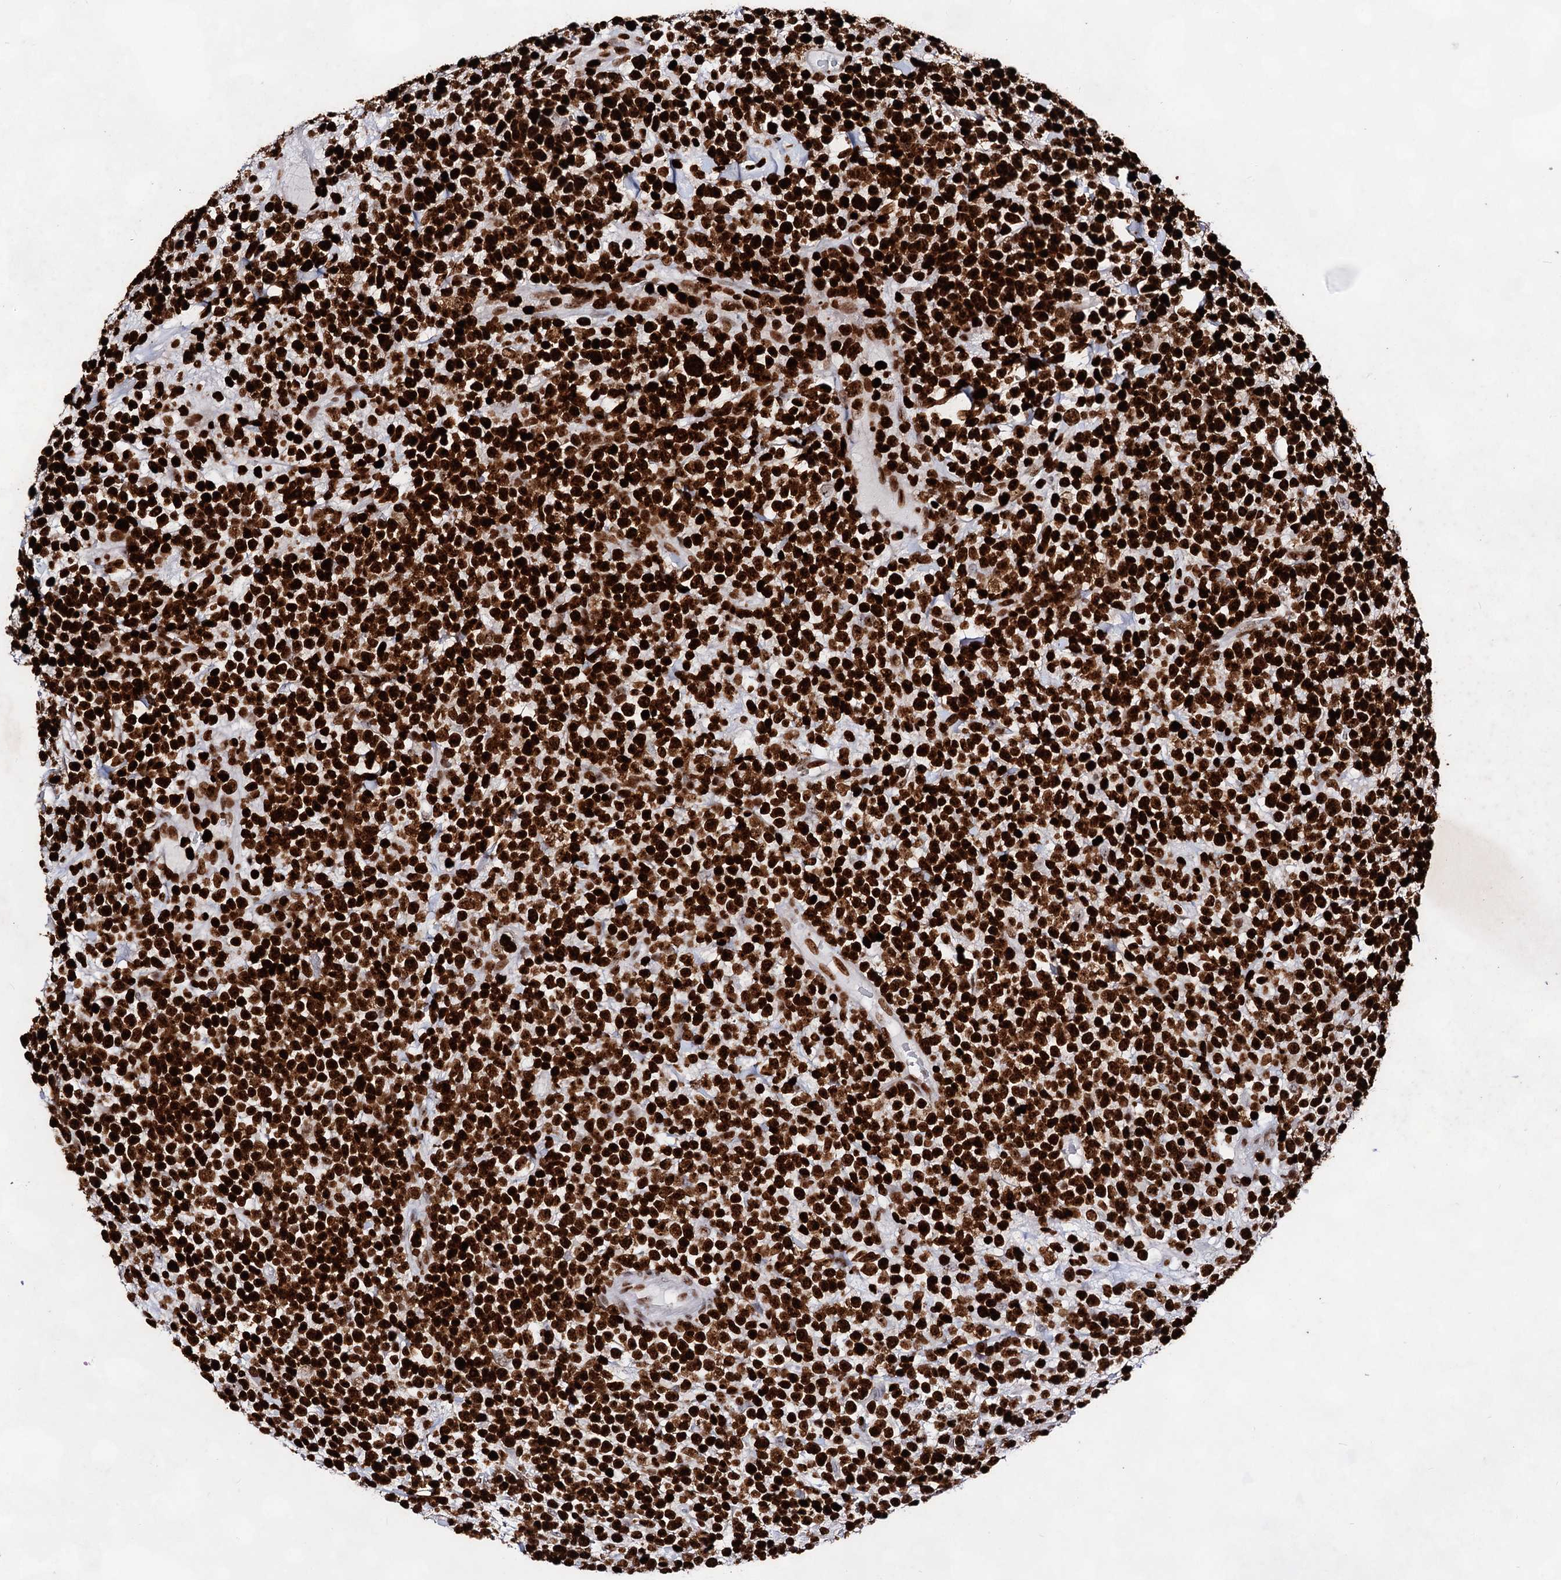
{"staining": {"intensity": "strong", "quantity": ">75%", "location": "nuclear"}, "tissue": "lymphoma", "cell_type": "Tumor cells", "image_type": "cancer", "snomed": [{"axis": "morphology", "description": "Malignant lymphoma, non-Hodgkin's type, High grade"}, {"axis": "topography", "description": "Colon"}], "caption": "A micrograph showing strong nuclear positivity in about >75% of tumor cells in lymphoma, as visualized by brown immunohistochemical staining.", "gene": "HMGB2", "patient": {"sex": "female", "age": 53}}